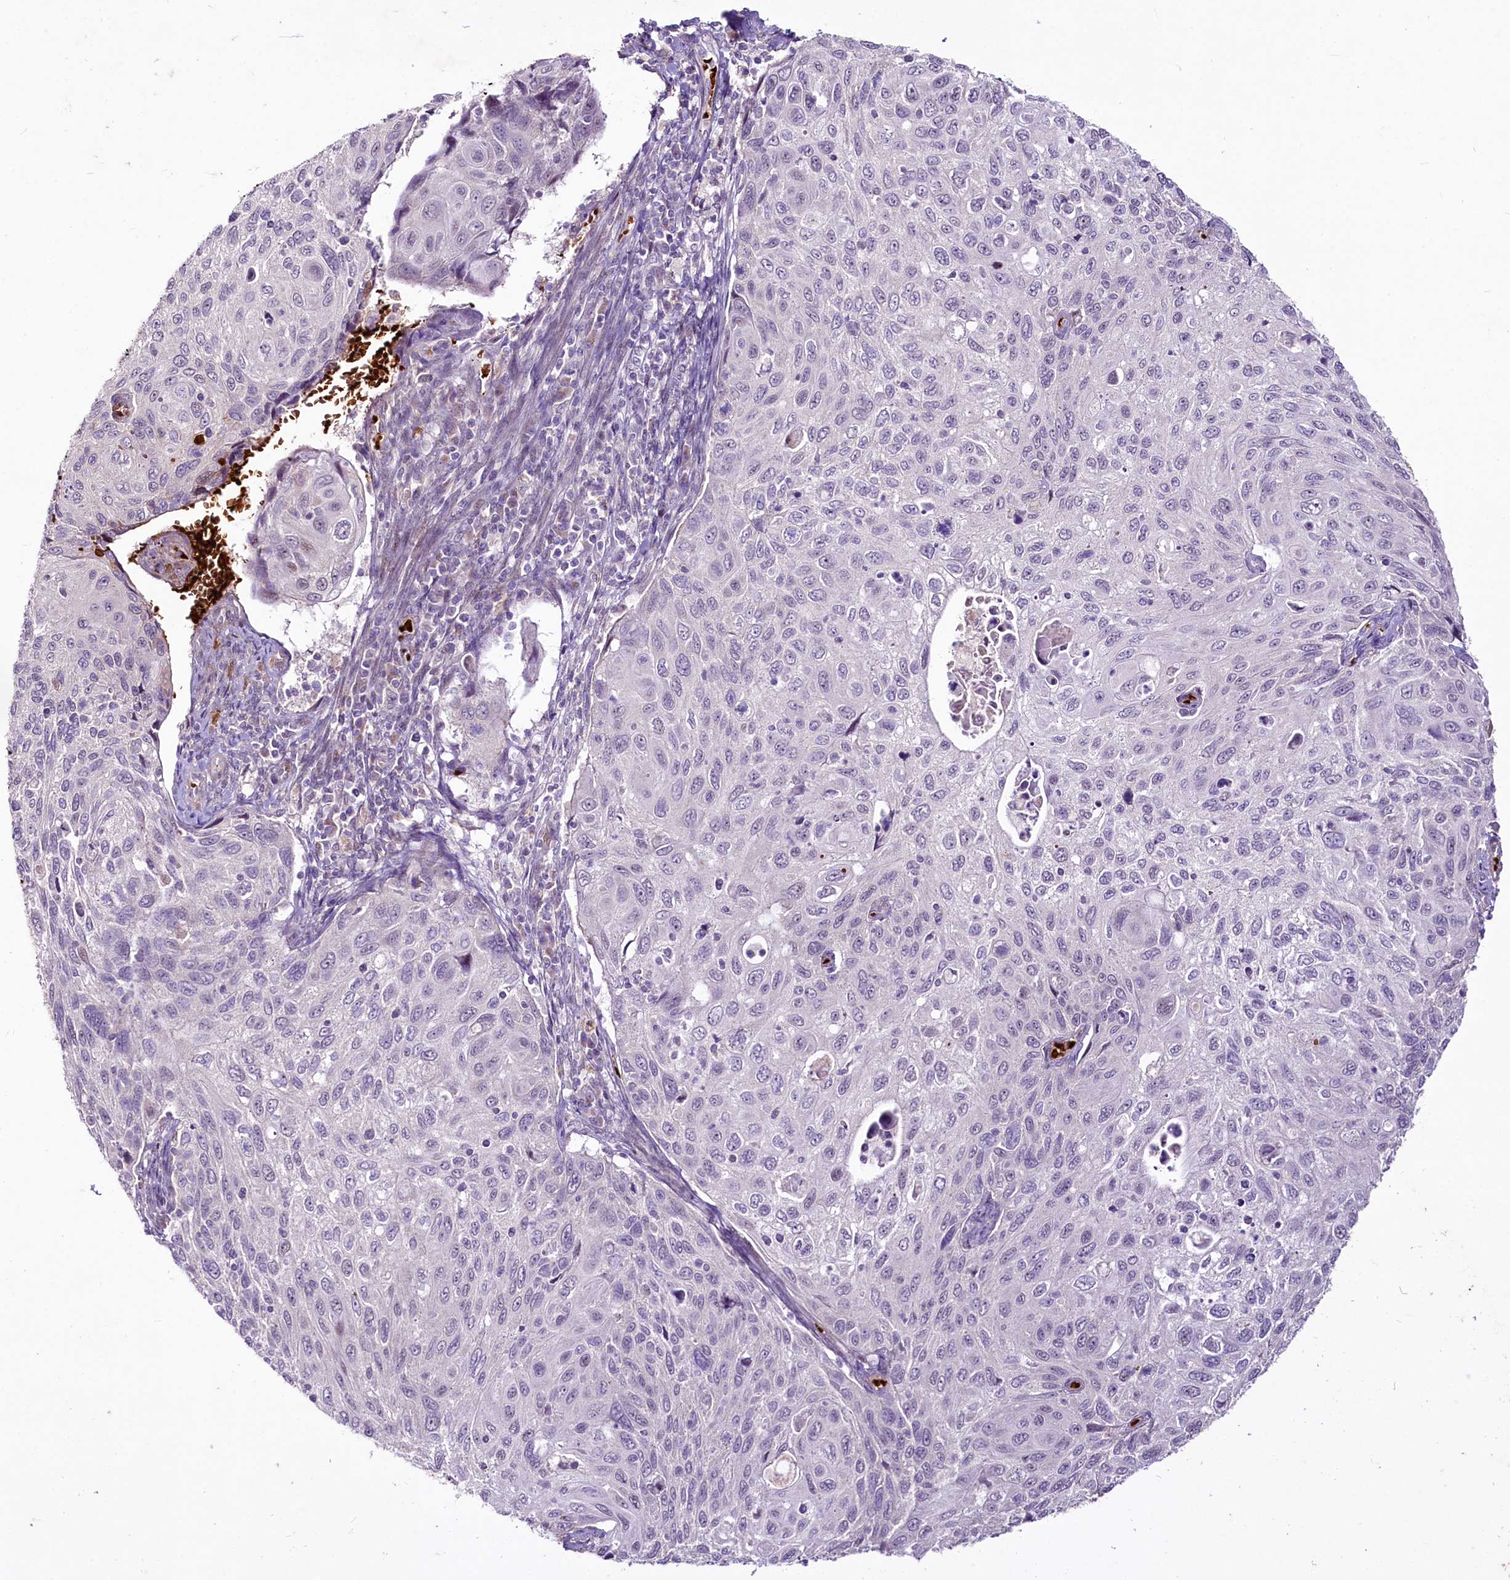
{"staining": {"intensity": "negative", "quantity": "none", "location": "none"}, "tissue": "cervical cancer", "cell_type": "Tumor cells", "image_type": "cancer", "snomed": [{"axis": "morphology", "description": "Squamous cell carcinoma, NOS"}, {"axis": "topography", "description": "Cervix"}], "caption": "High magnification brightfield microscopy of cervical squamous cell carcinoma stained with DAB (3,3'-diaminobenzidine) (brown) and counterstained with hematoxylin (blue): tumor cells show no significant expression. Nuclei are stained in blue.", "gene": "SUSD3", "patient": {"sex": "female", "age": 70}}